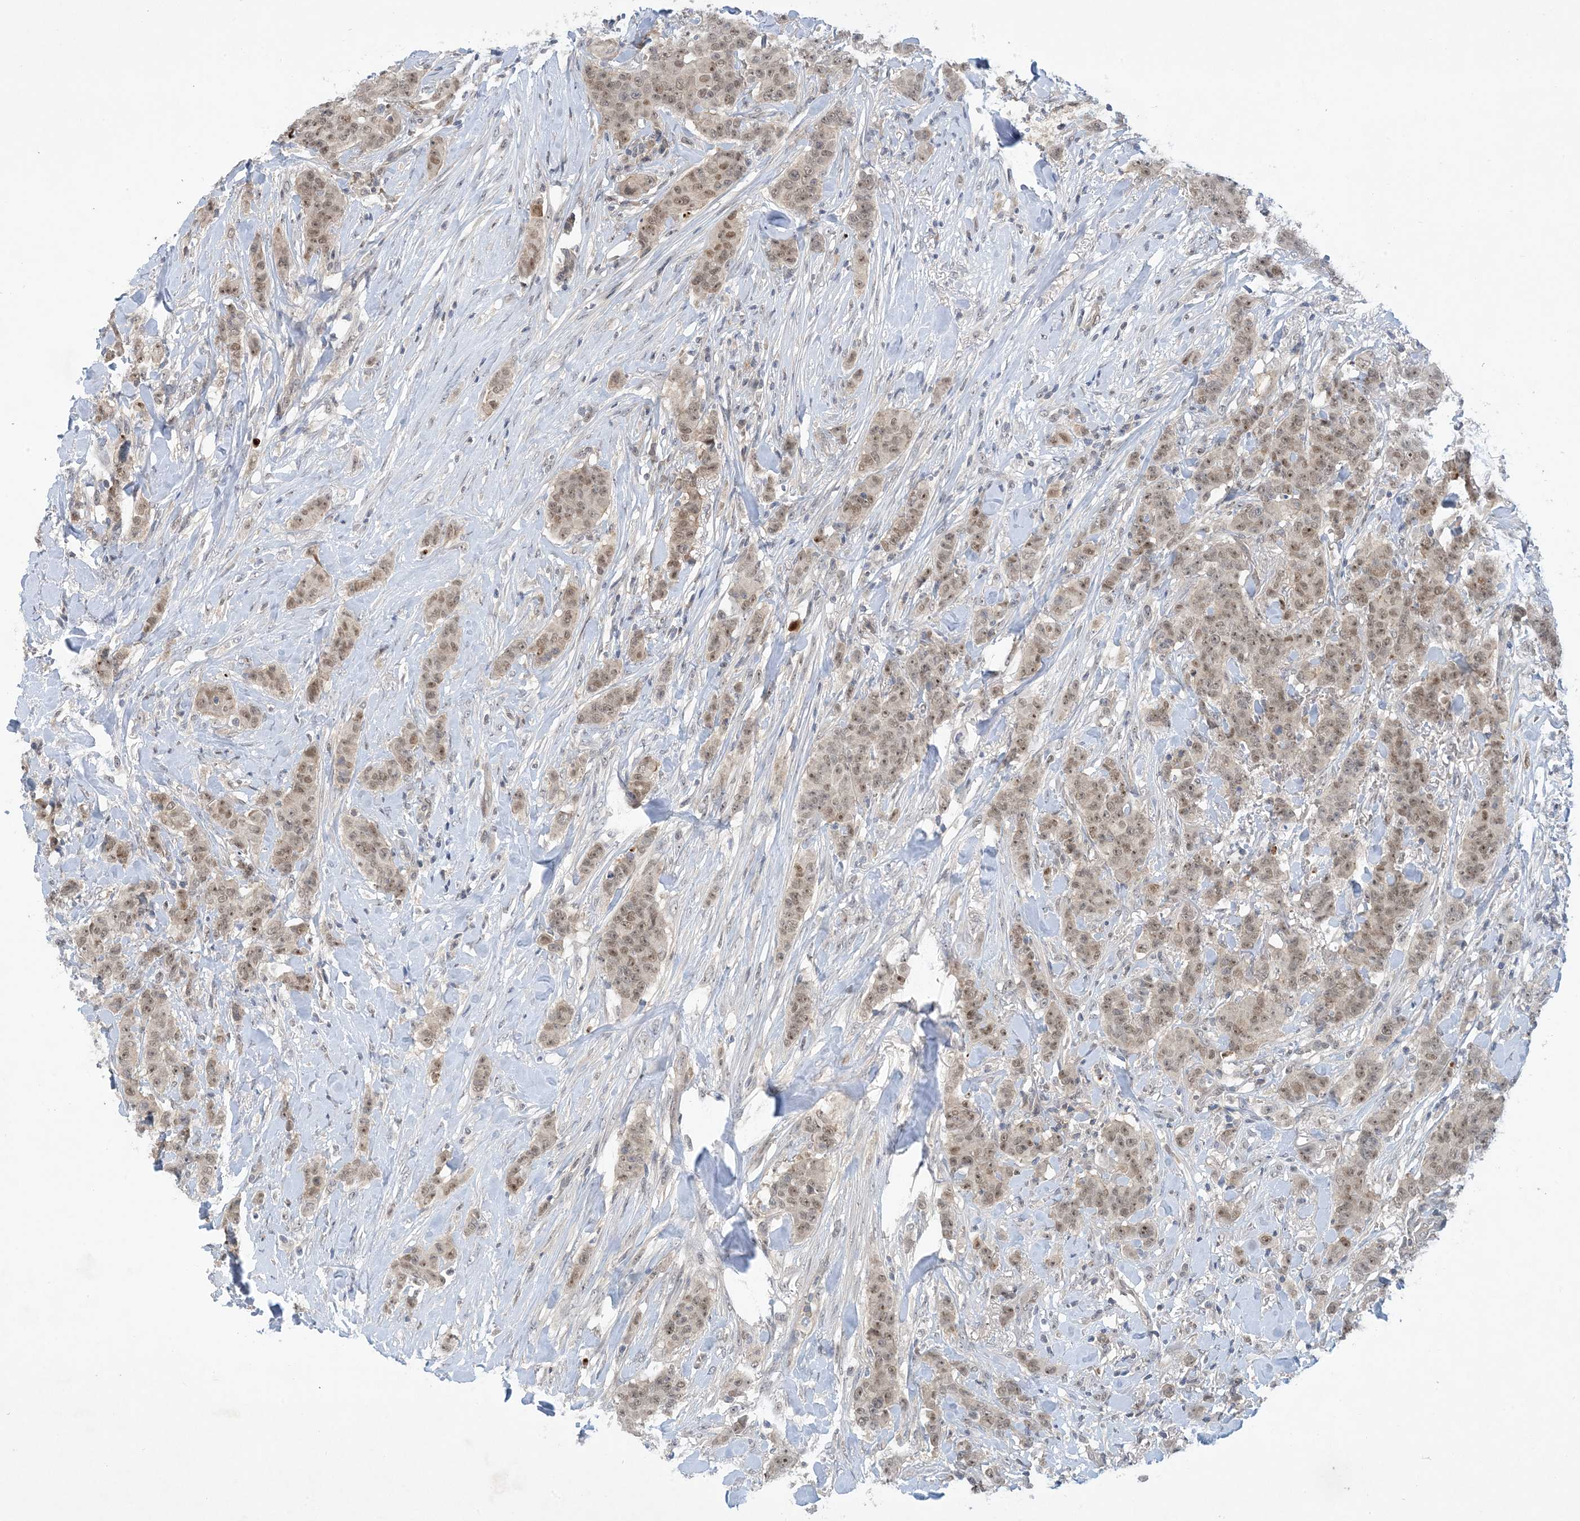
{"staining": {"intensity": "moderate", "quantity": ">75%", "location": "nuclear"}, "tissue": "breast cancer", "cell_type": "Tumor cells", "image_type": "cancer", "snomed": [{"axis": "morphology", "description": "Duct carcinoma"}, {"axis": "topography", "description": "Breast"}], "caption": "Human breast cancer (intraductal carcinoma) stained with a protein marker shows moderate staining in tumor cells.", "gene": "UBE2E1", "patient": {"sex": "female", "age": 40}}